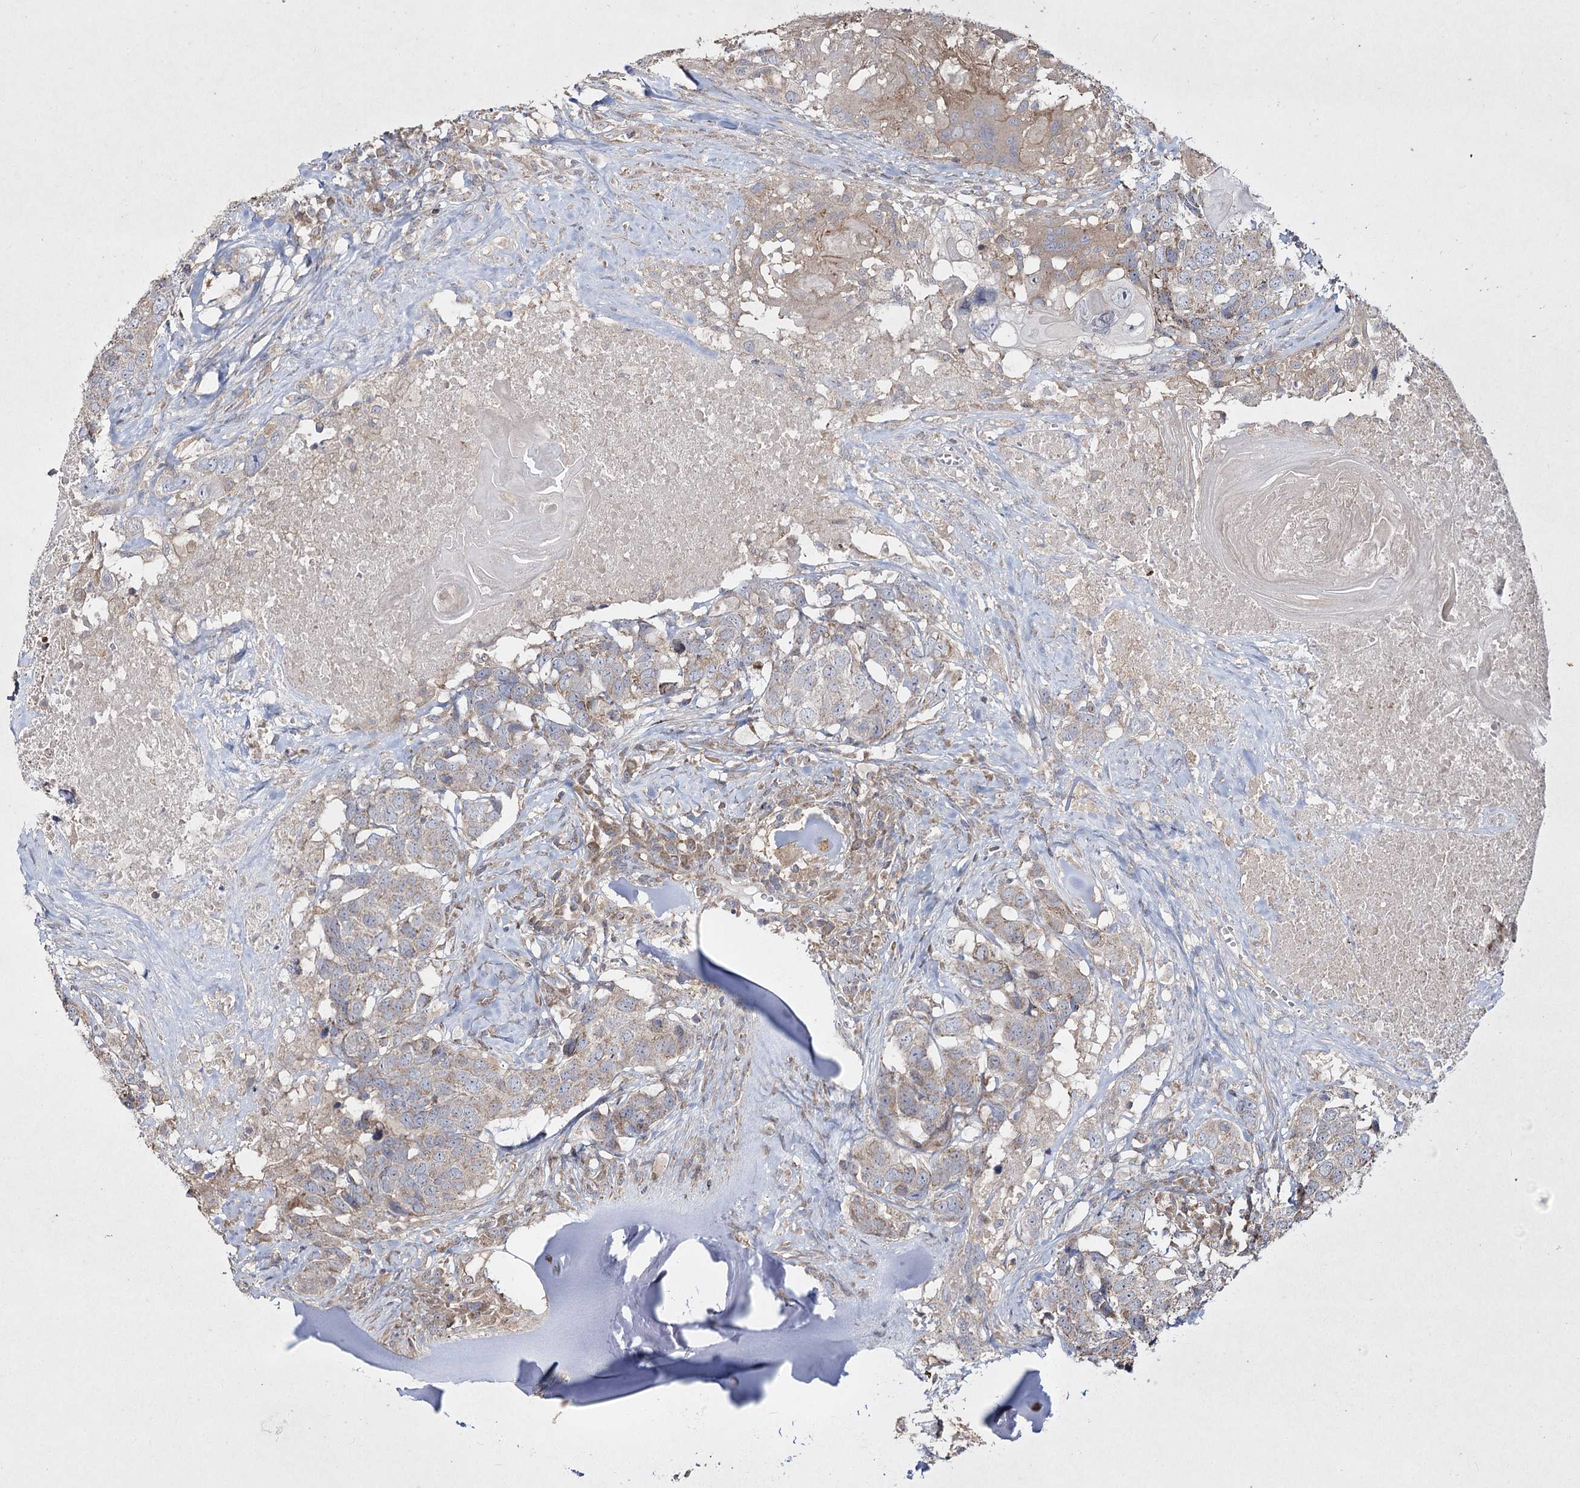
{"staining": {"intensity": "weak", "quantity": ">75%", "location": "cytoplasmic/membranous"}, "tissue": "head and neck cancer", "cell_type": "Tumor cells", "image_type": "cancer", "snomed": [{"axis": "morphology", "description": "Squamous cell carcinoma, NOS"}, {"axis": "topography", "description": "Head-Neck"}], "caption": "Tumor cells demonstrate low levels of weak cytoplasmic/membranous positivity in about >75% of cells in head and neck squamous cell carcinoma. (Brightfield microscopy of DAB IHC at high magnification).", "gene": "SH3TC1", "patient": {"sex": "male", "age": 66}}